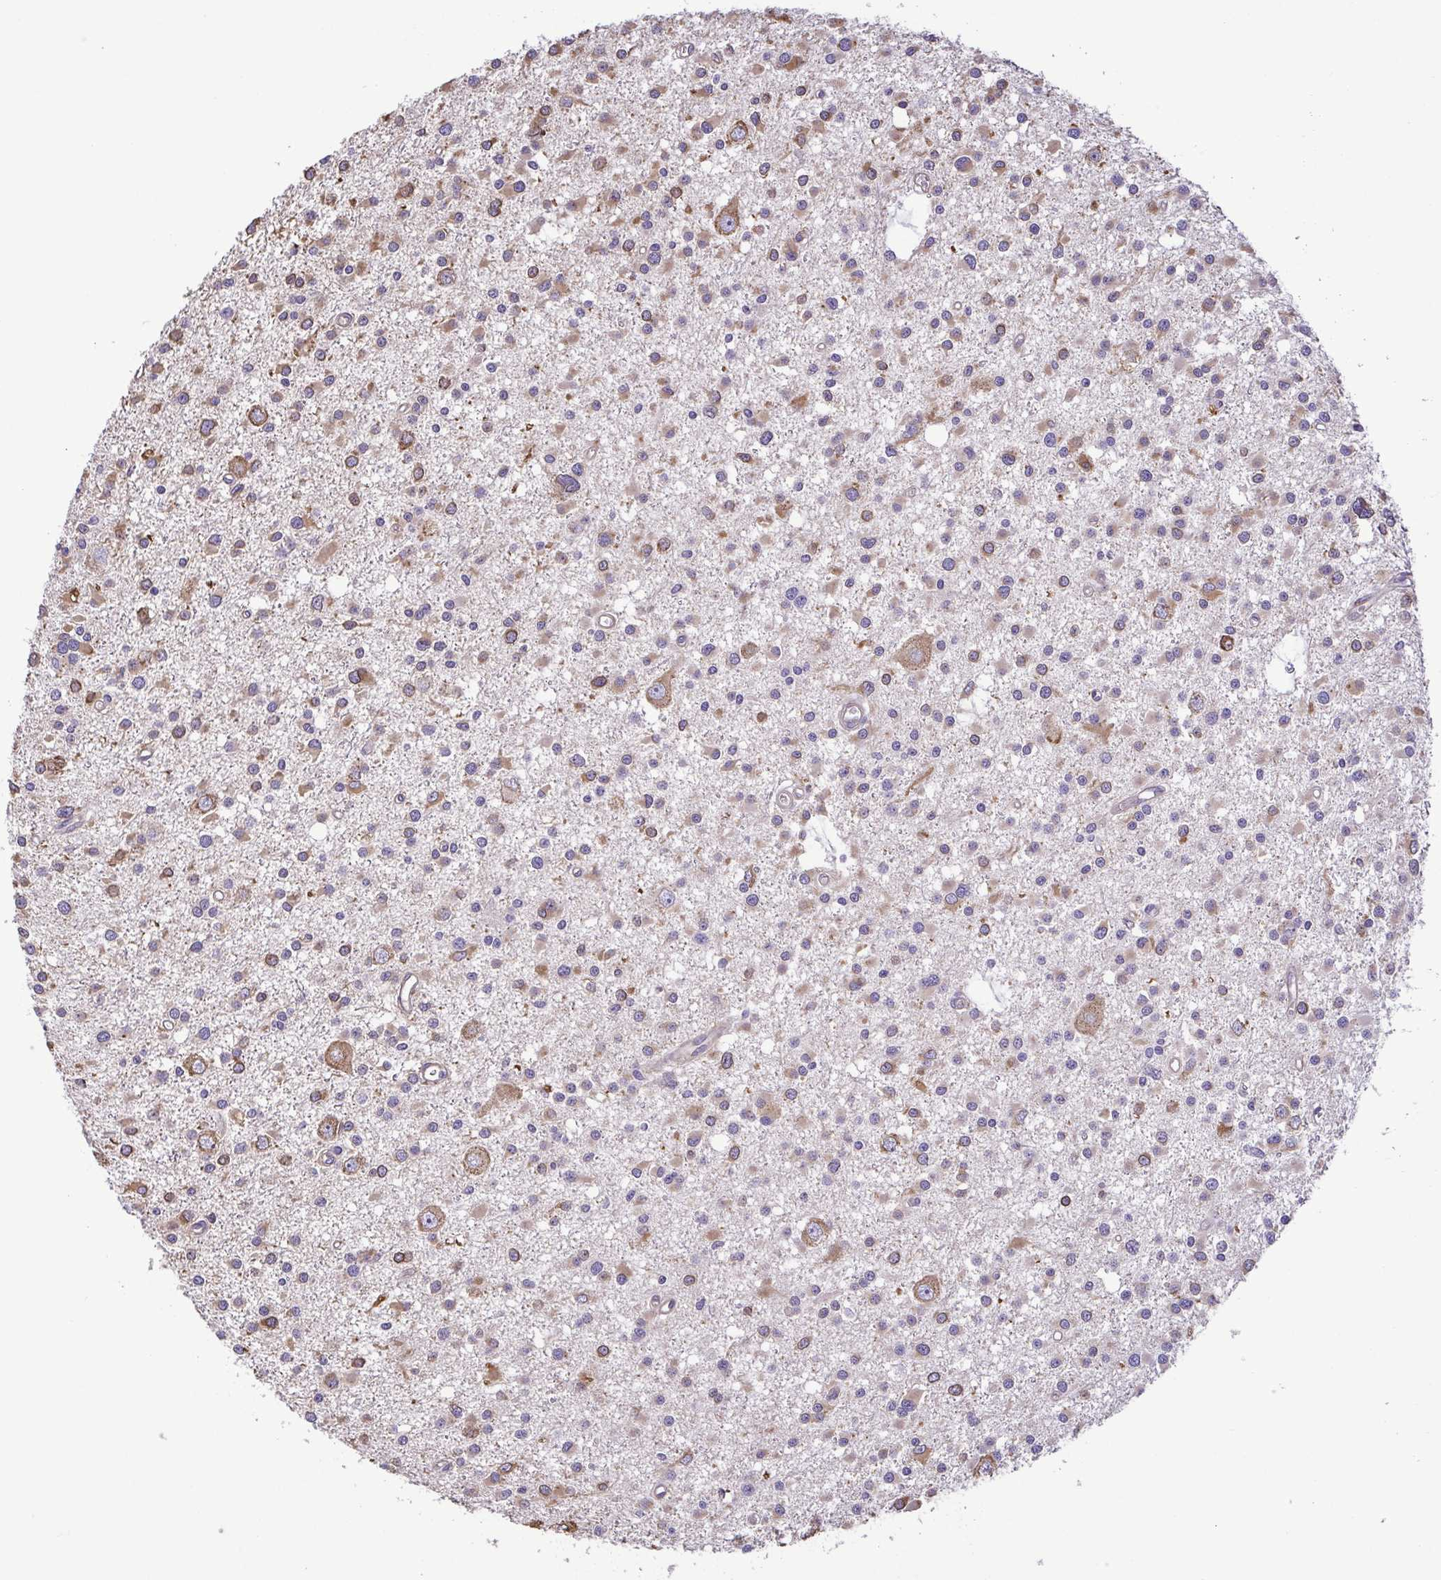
{"staining": {"intensity": "moderate", "quantity": "<25%", "location": "cytoplasmic/membranous"}, "tissue": "glioma", "cell_type": "Tumor cells", "image_type": "cancer", "snomed": [{"axis": "morphology", "description": "Glioma, malignant, High grade"}, {"axis": "topography", "description": "Brain"}], "caption": "Moderate cytoplasmic/membranous staining is identified in about <25% of tumor cells in glioma. Using DAB (3,3'-diaminobenzidine) (brown) and hematoxylin (blue) stains, captured at high magnification using brightfield microscopy.", "gene": "MYL10", "patient": {"sex": "male", "age": 54}}